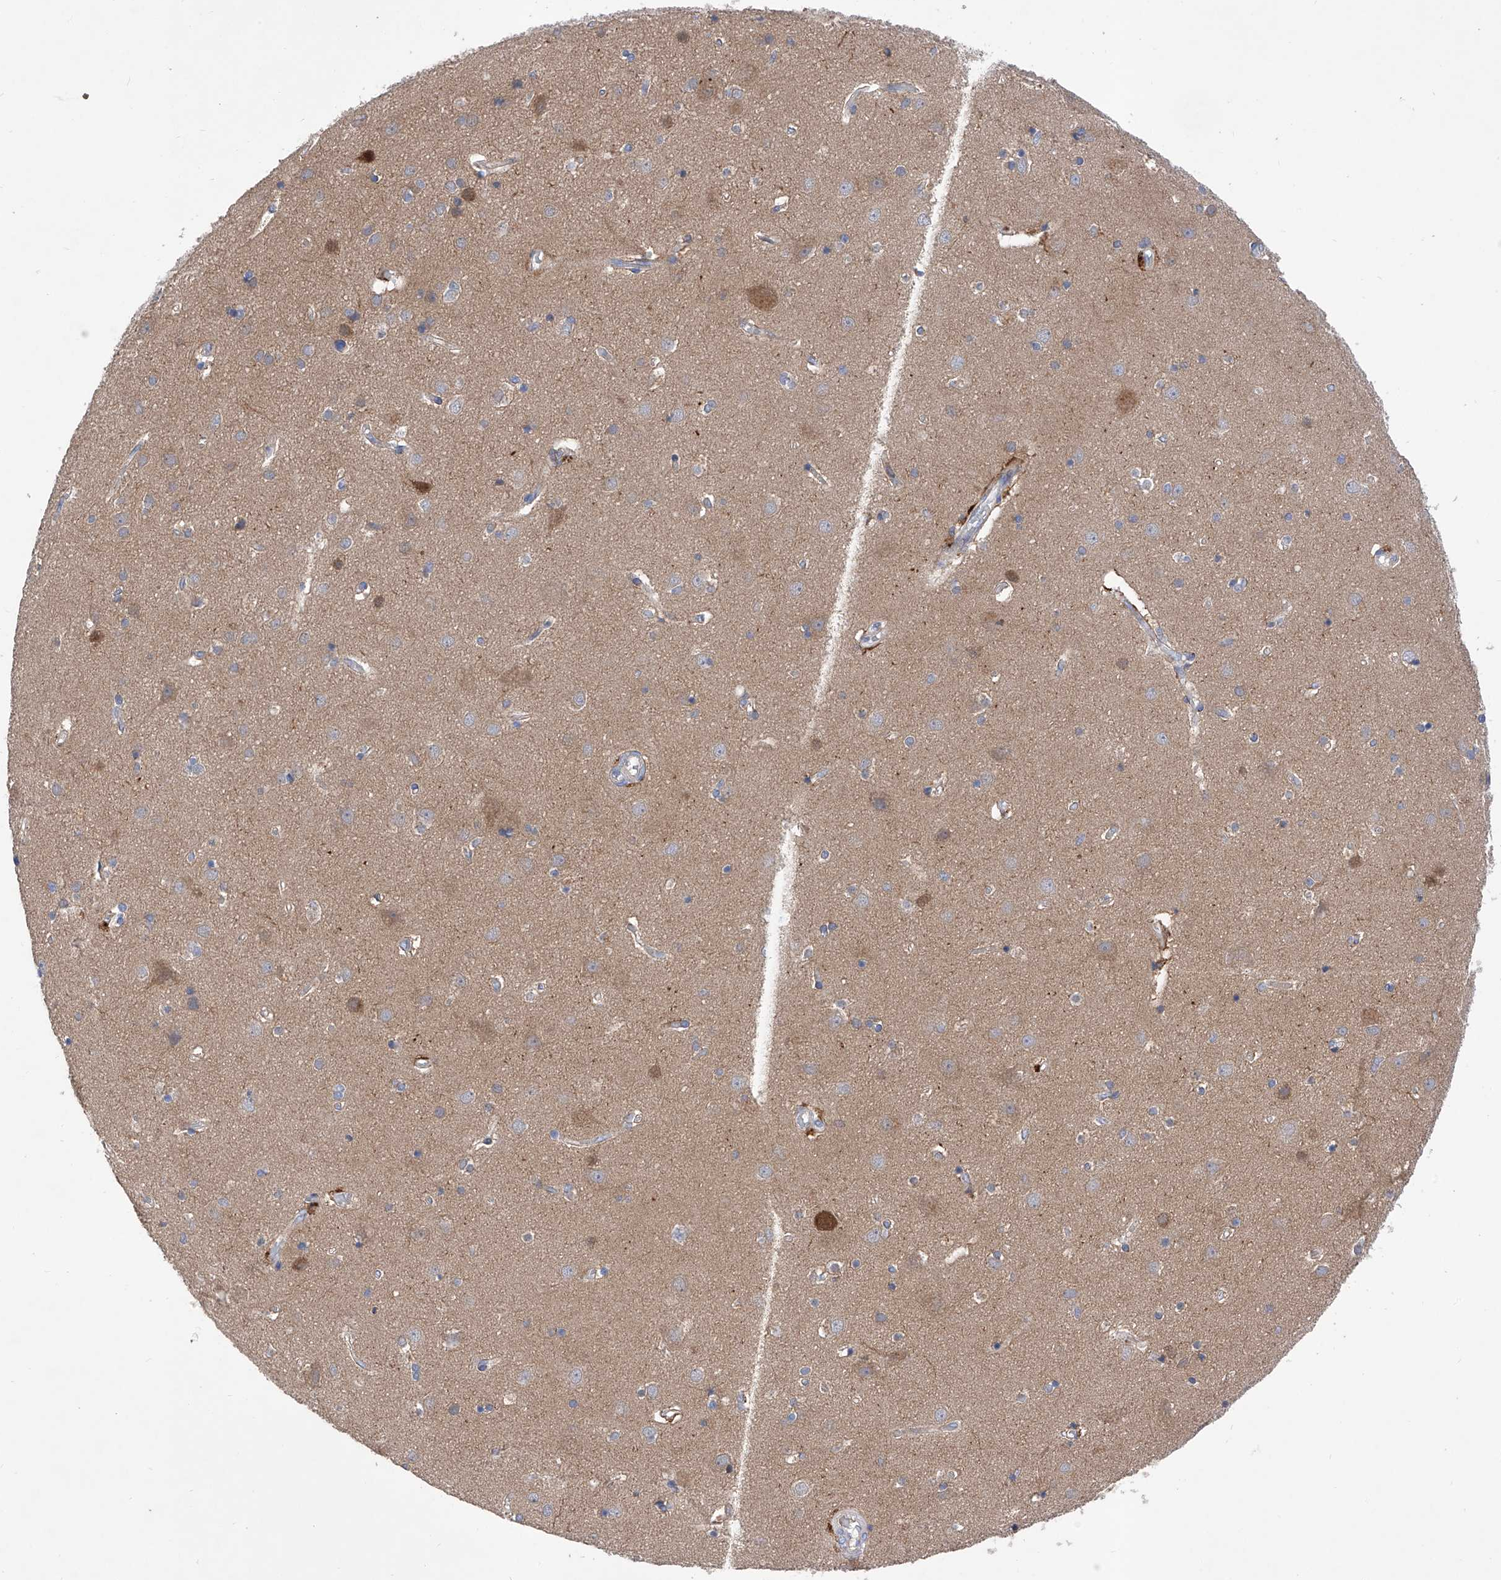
{"staining": {"intensity": "negative", "quantity": "none", "location": "none"}, "tissue": "cerebral cortex", "cell_type": "Endothelial cells", "image_type": "normal", "snomed": [{"axis": "morphology", "description": "Normal tissue, NOS"}, {"axis": "topography", "description": "Cerebral cortex"}], "caption": "This micrograph is of normal cerebral cortex stained with immunohistochemistry (IHC) to label a protein in brown with the nuclei are counter-stained blue. There is no staining in endothelial cells. Brightfield microscopy of immunohistochemistry stained with DAB (3,3'-diaminobenzidine) (brown) and hematoxylin (blue), captured at high magnification.", "gene": "INPP5B", "patient": {"sex": "male", "age": 54}}